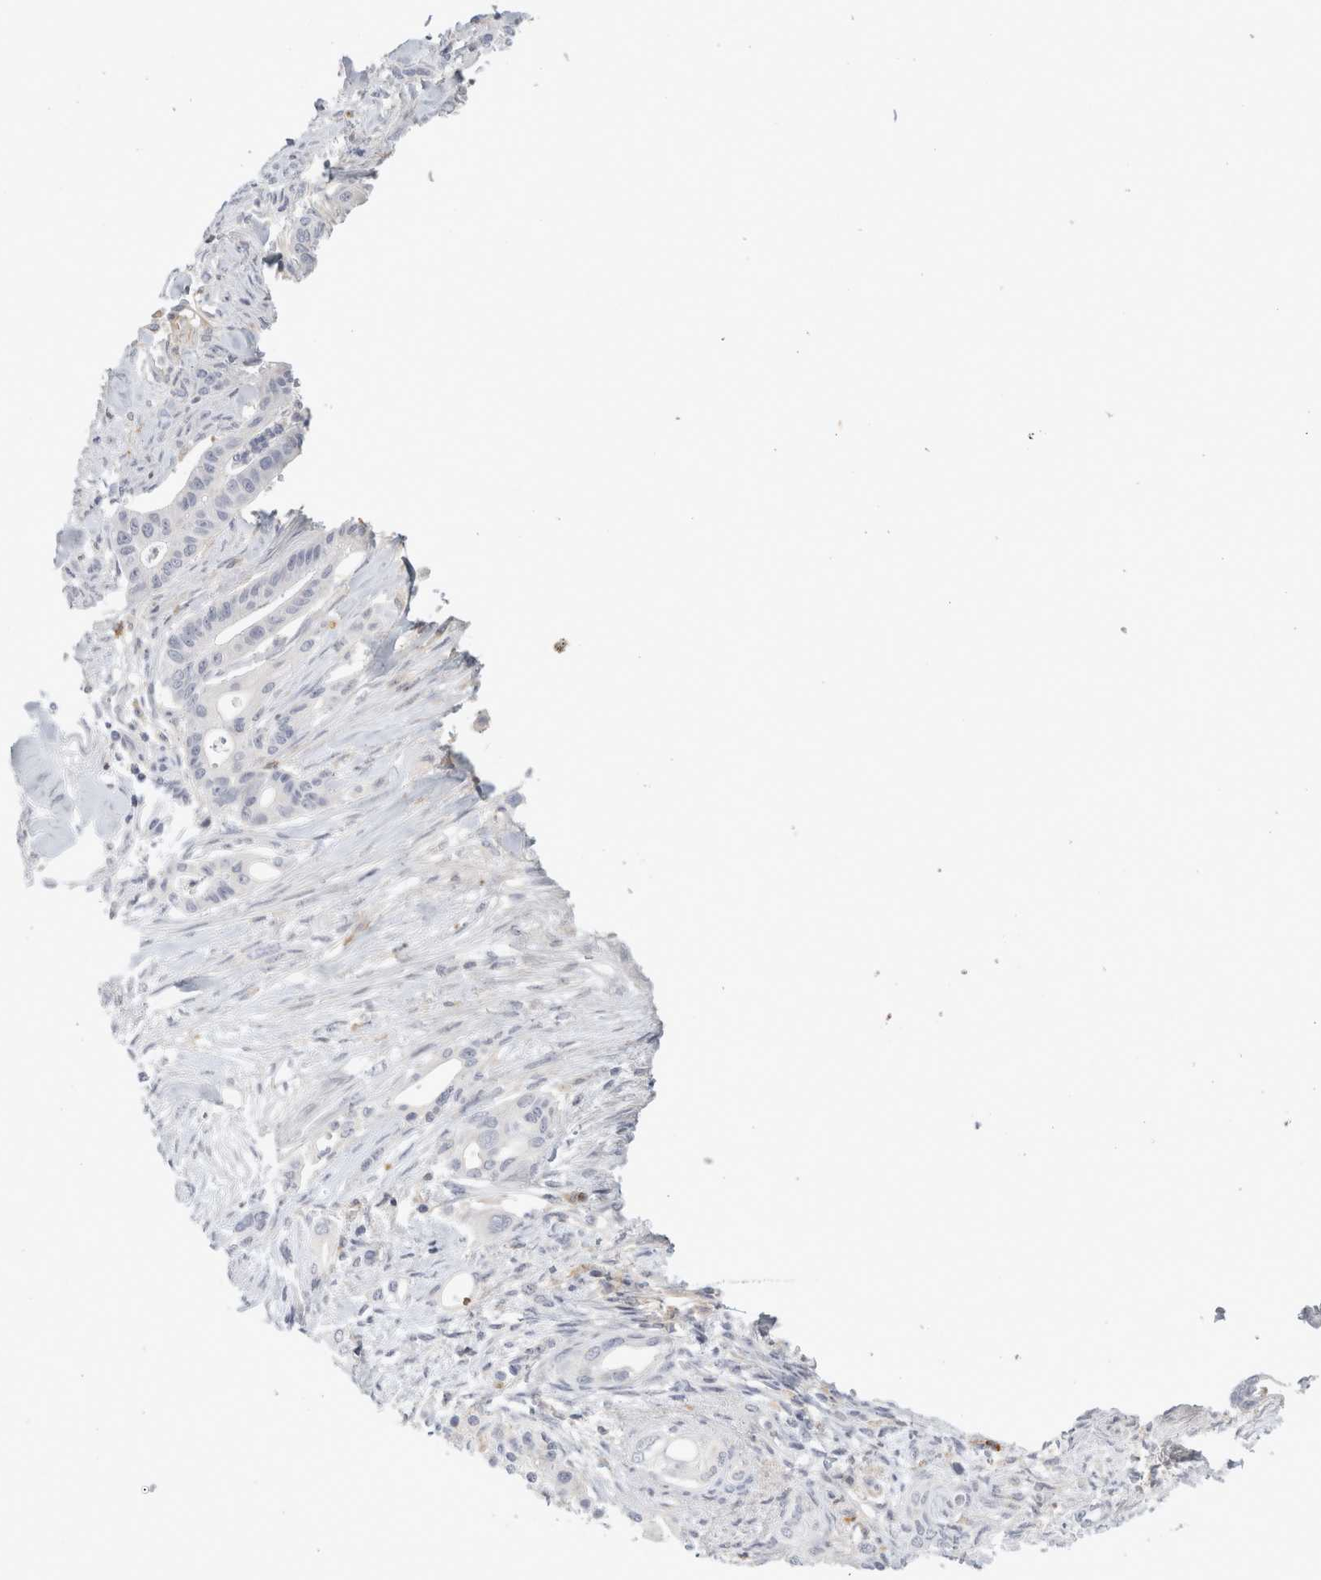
{"staining": {"intensity": "negative", "quantity": "none", "location": "none"}, "tissue": "pancreatic cancer", "cell_type": "Tumor cells", "image_type": "cancer", "snomed": [{"axis": "morphology", "description": "Adenocarcinoma, NOS"}, {"axis": "topography", "description": "Pancreas"}], "caption": "Immunohistochemical staining of human pancreatic adenocarcinoma displays no significant staining in tumor cells.", "gene": "FGL2", "patient": {"sex": "male", "age": 58}}